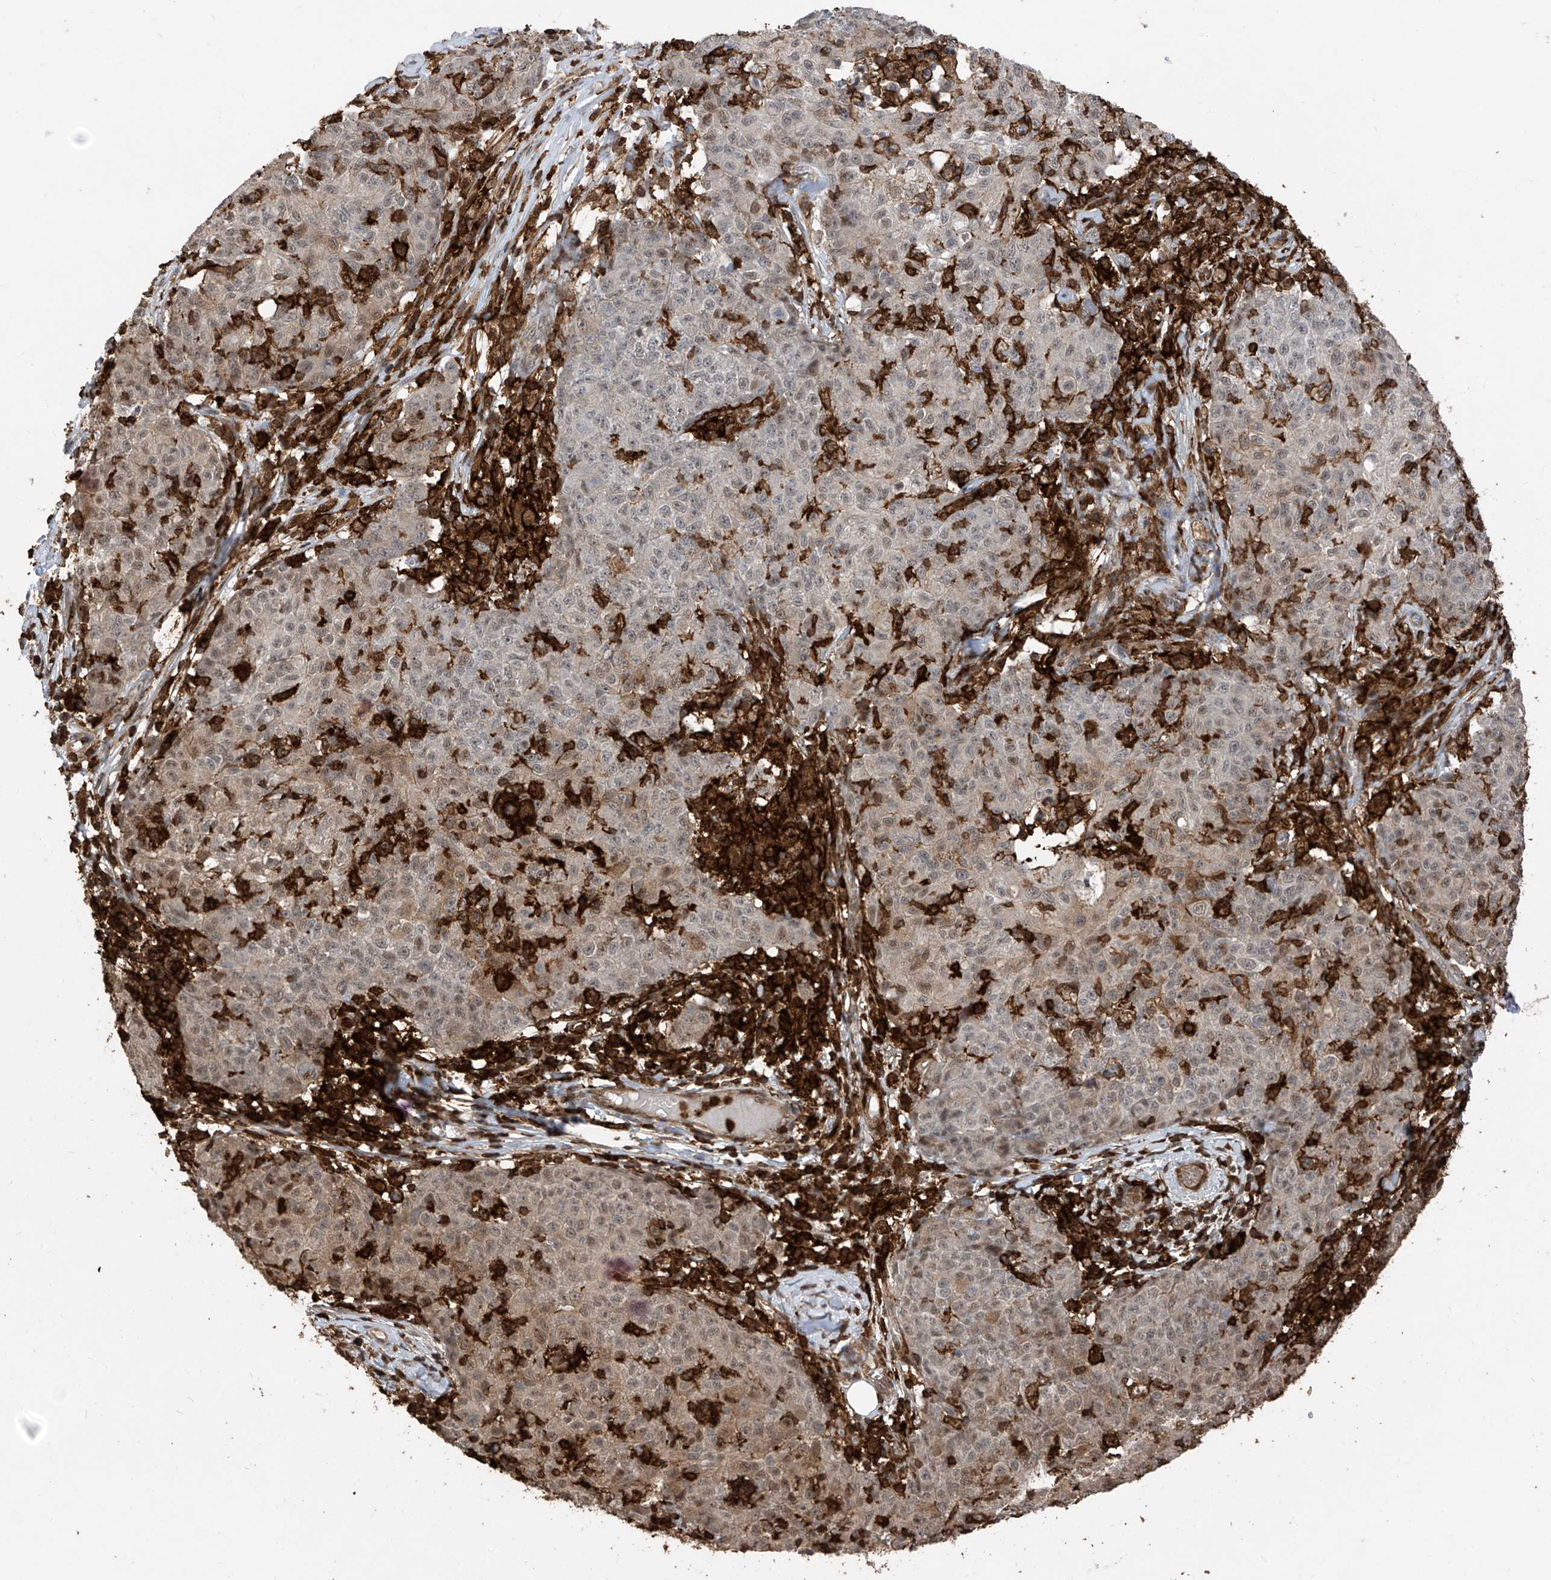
{"staining": {"intensity": "weak", "quantity": "<25%", "location": "cytoplasmic/membranous,nuclear"}, "tissue": "ovarian cancer", "cell_type": "Tumor cells", "image_type": "cancer", "snomed": [{"axis": "morphology", "description": "Carcinoma, endometroid"}, {"axis": "topography", "description": "Ovary"}], "caption": "DAB (3,3'-diaminobenzidine) immunohistochemical staining of human ovarian cancer (endometroid carcinoma) demonstrates no significant positivity in tumor cells.", "gene": "MICAL1", "patient": {"sex": "female", "age": 42}}